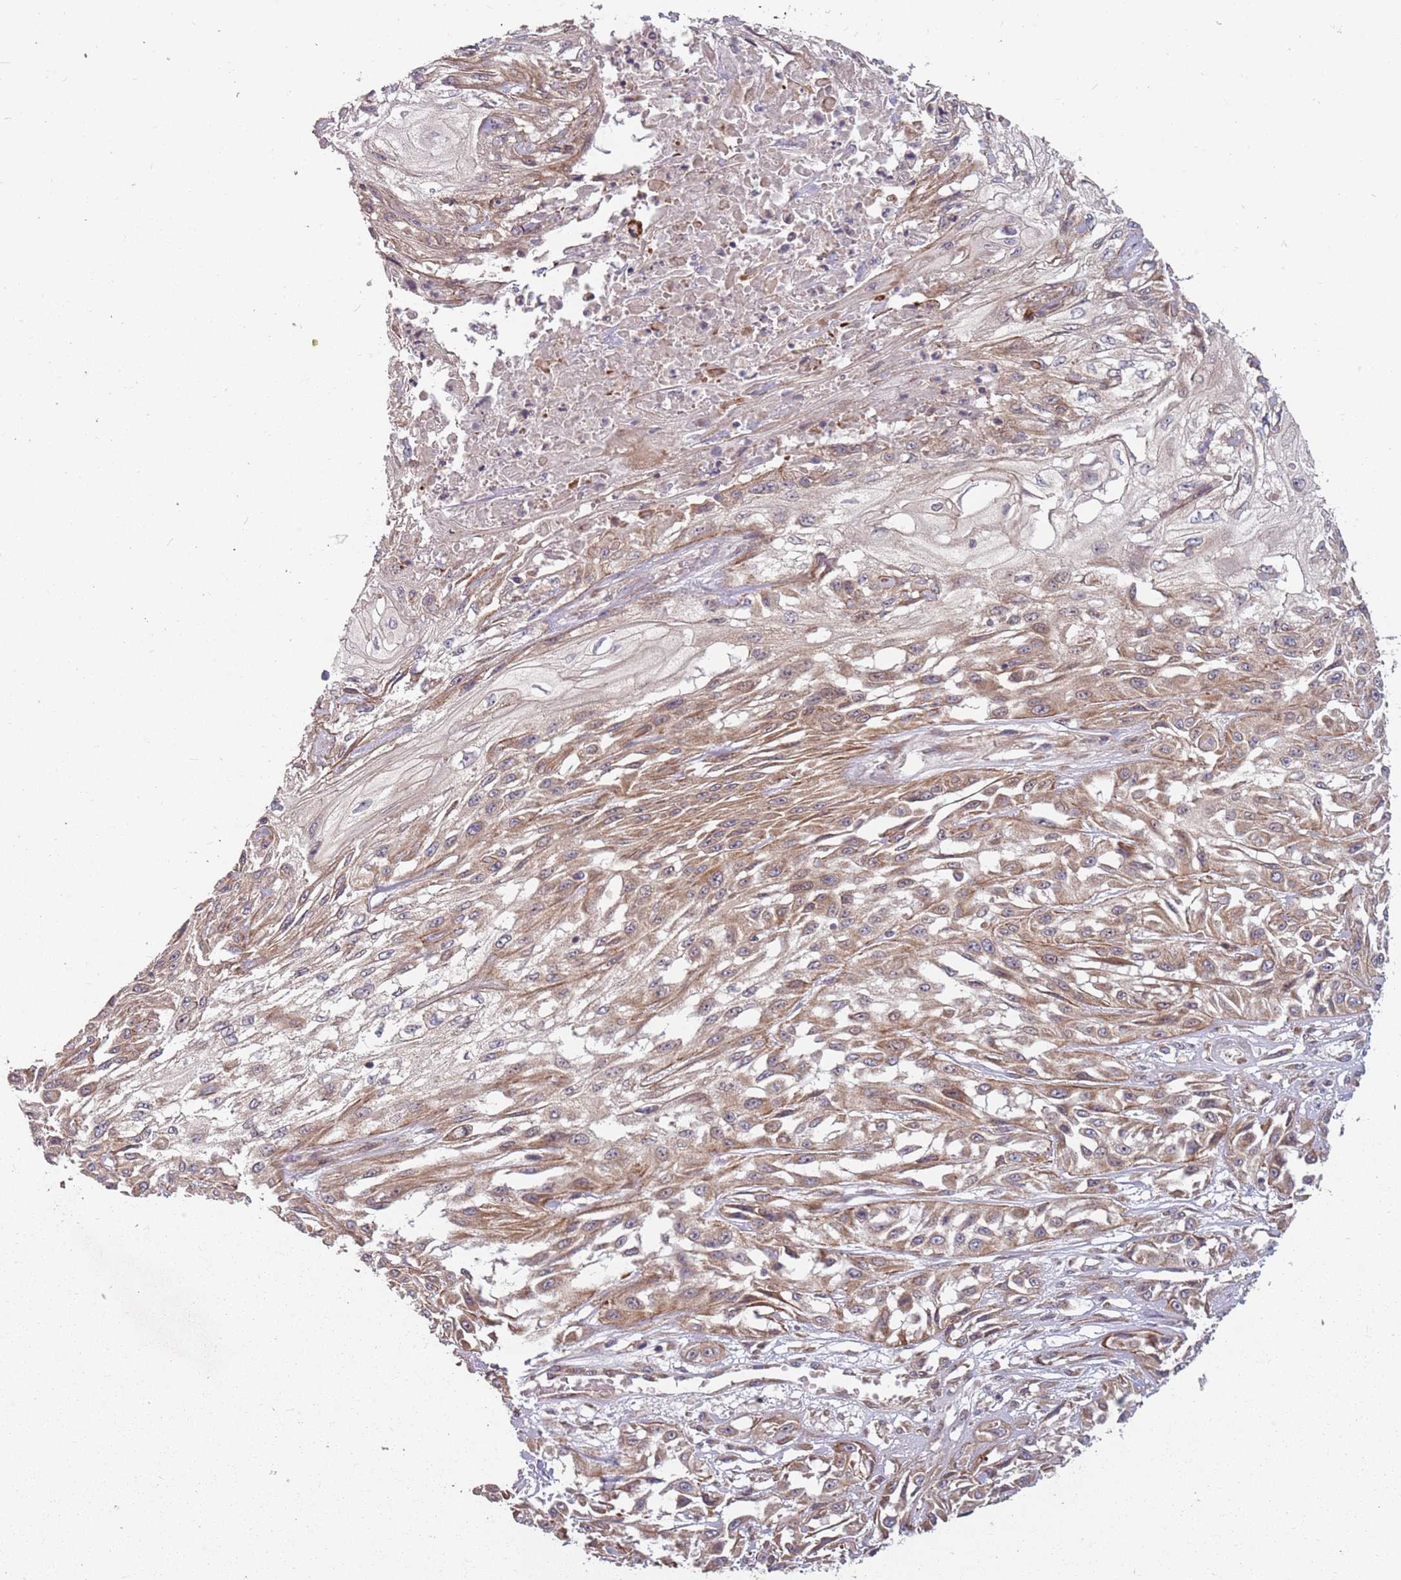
{"staining": {"intensity": "moderate", "quantity": ">75%", "location": "cytoplasmic/membranous"}, "tissue": "skin cancer", "cell_type": "Tumor cells", "image_type": "cancer", "snomed": [{"axis": "morphology", "description": "Squamous cell carcinoma, NOS"}, {"axis": "morphology", "description": "Squamous cell carcinoma, metastatic, NOS"}, {"axis": "topography", "description": "Skin"}, {"axis": "topography", "description": "Lymph node"}], "caption": "Human metastatic squamous cell carcinoma (skin) stained with a protein marker shows moderate staining in tumor cells.", "gene": "PLD6", "patient": {"sex": "male", "age": 75}}